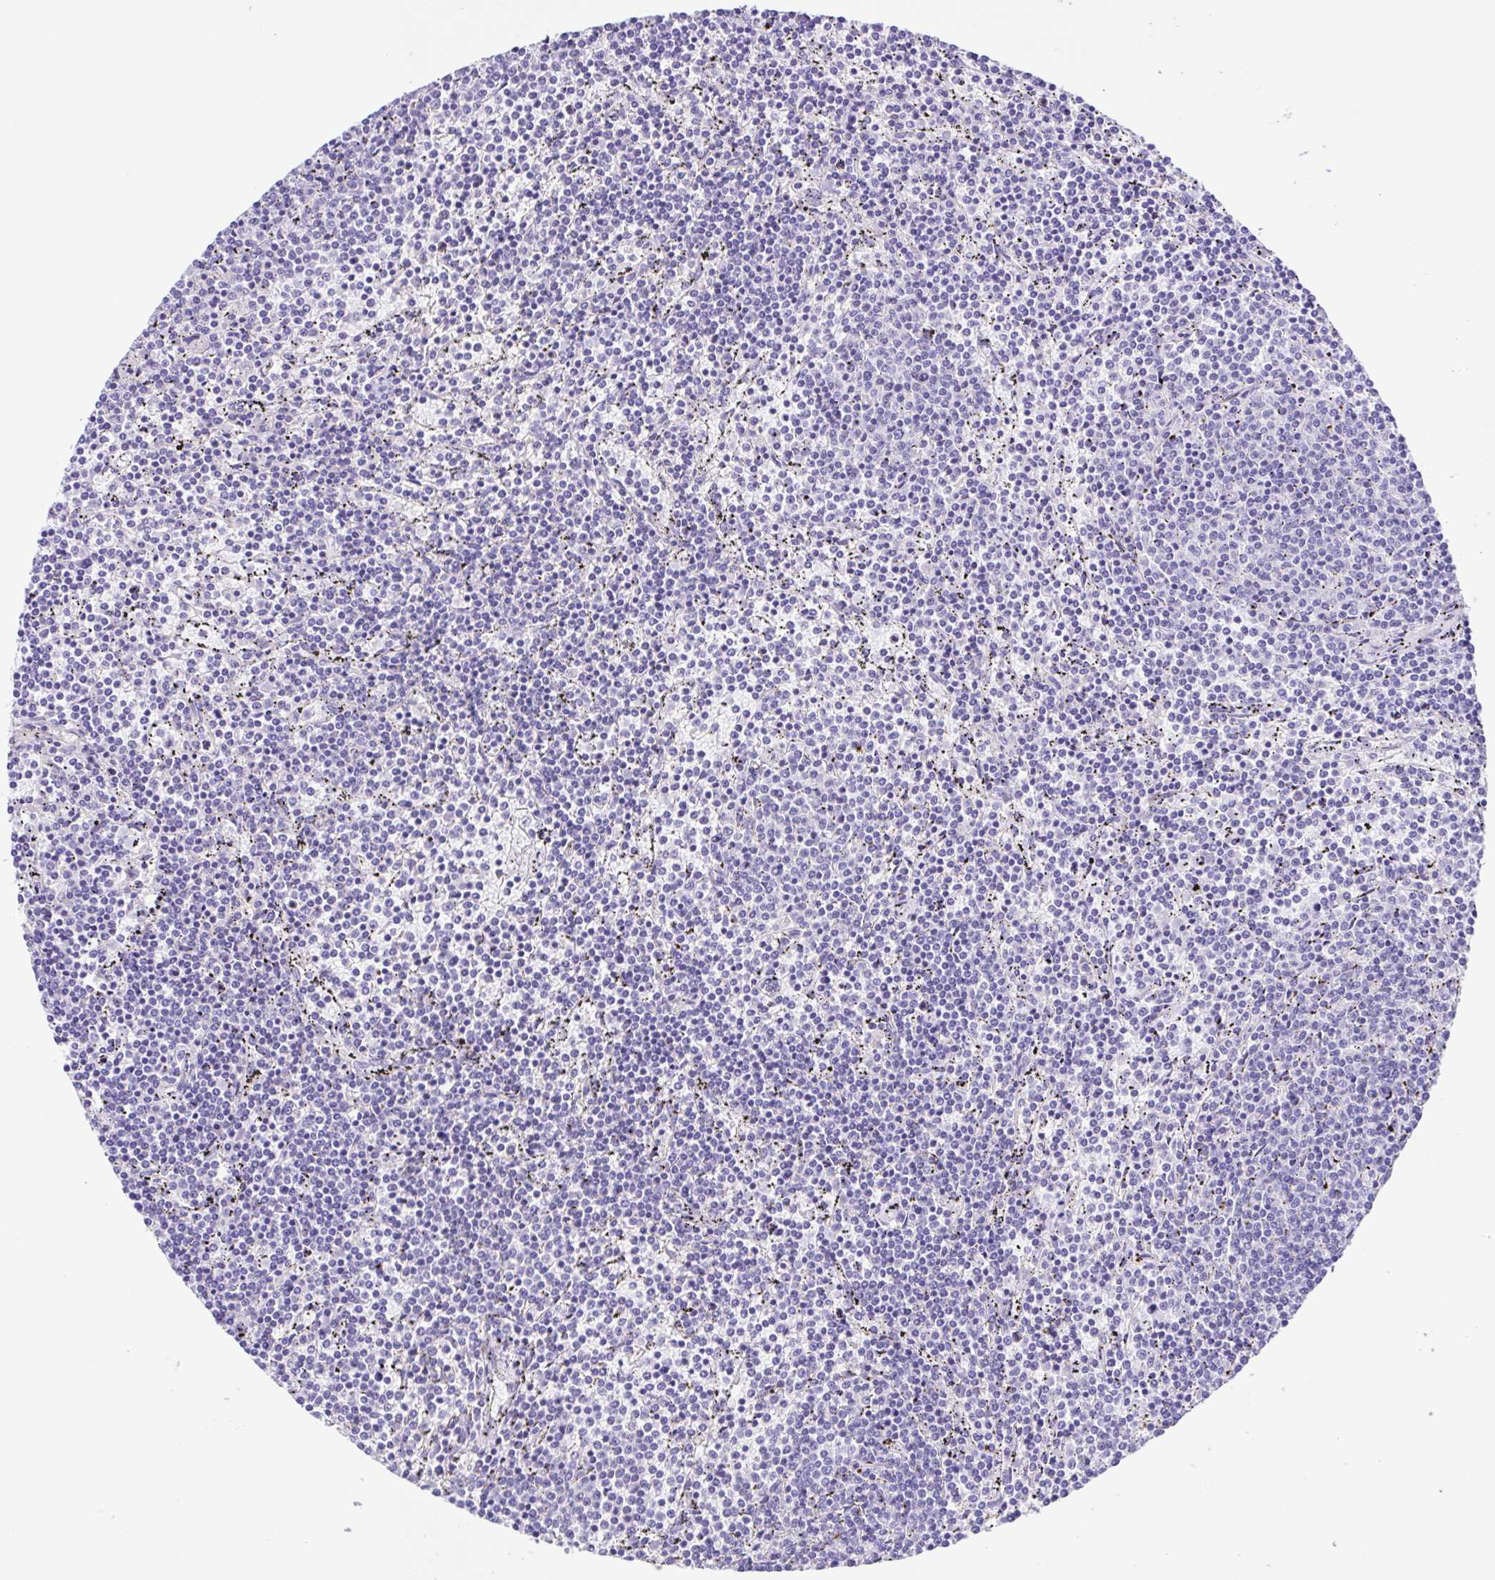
{"staining": {"intensity": "negative", "quantity": "none", "location": "none"}, "tissue": "lymphoma", "cell_type": "Tumor cells", "image_type": "cancer", "snomed": [{"axis": "morphology", "description": "Malignant lymphoma, non-Hodgkin's type, Low grade"}, {"axis": "topography", "description": "Spleen"}], "caption": "An image of low-grade malignant lymphoma, non-Hodgkin's type stained for a protein reveals no brown staining in tumor cells. (Immunohistochemistry, brightfield microscopy, high magnification).", "gene": "ISM2", "patient": {"sex": "female", "age": 50}}